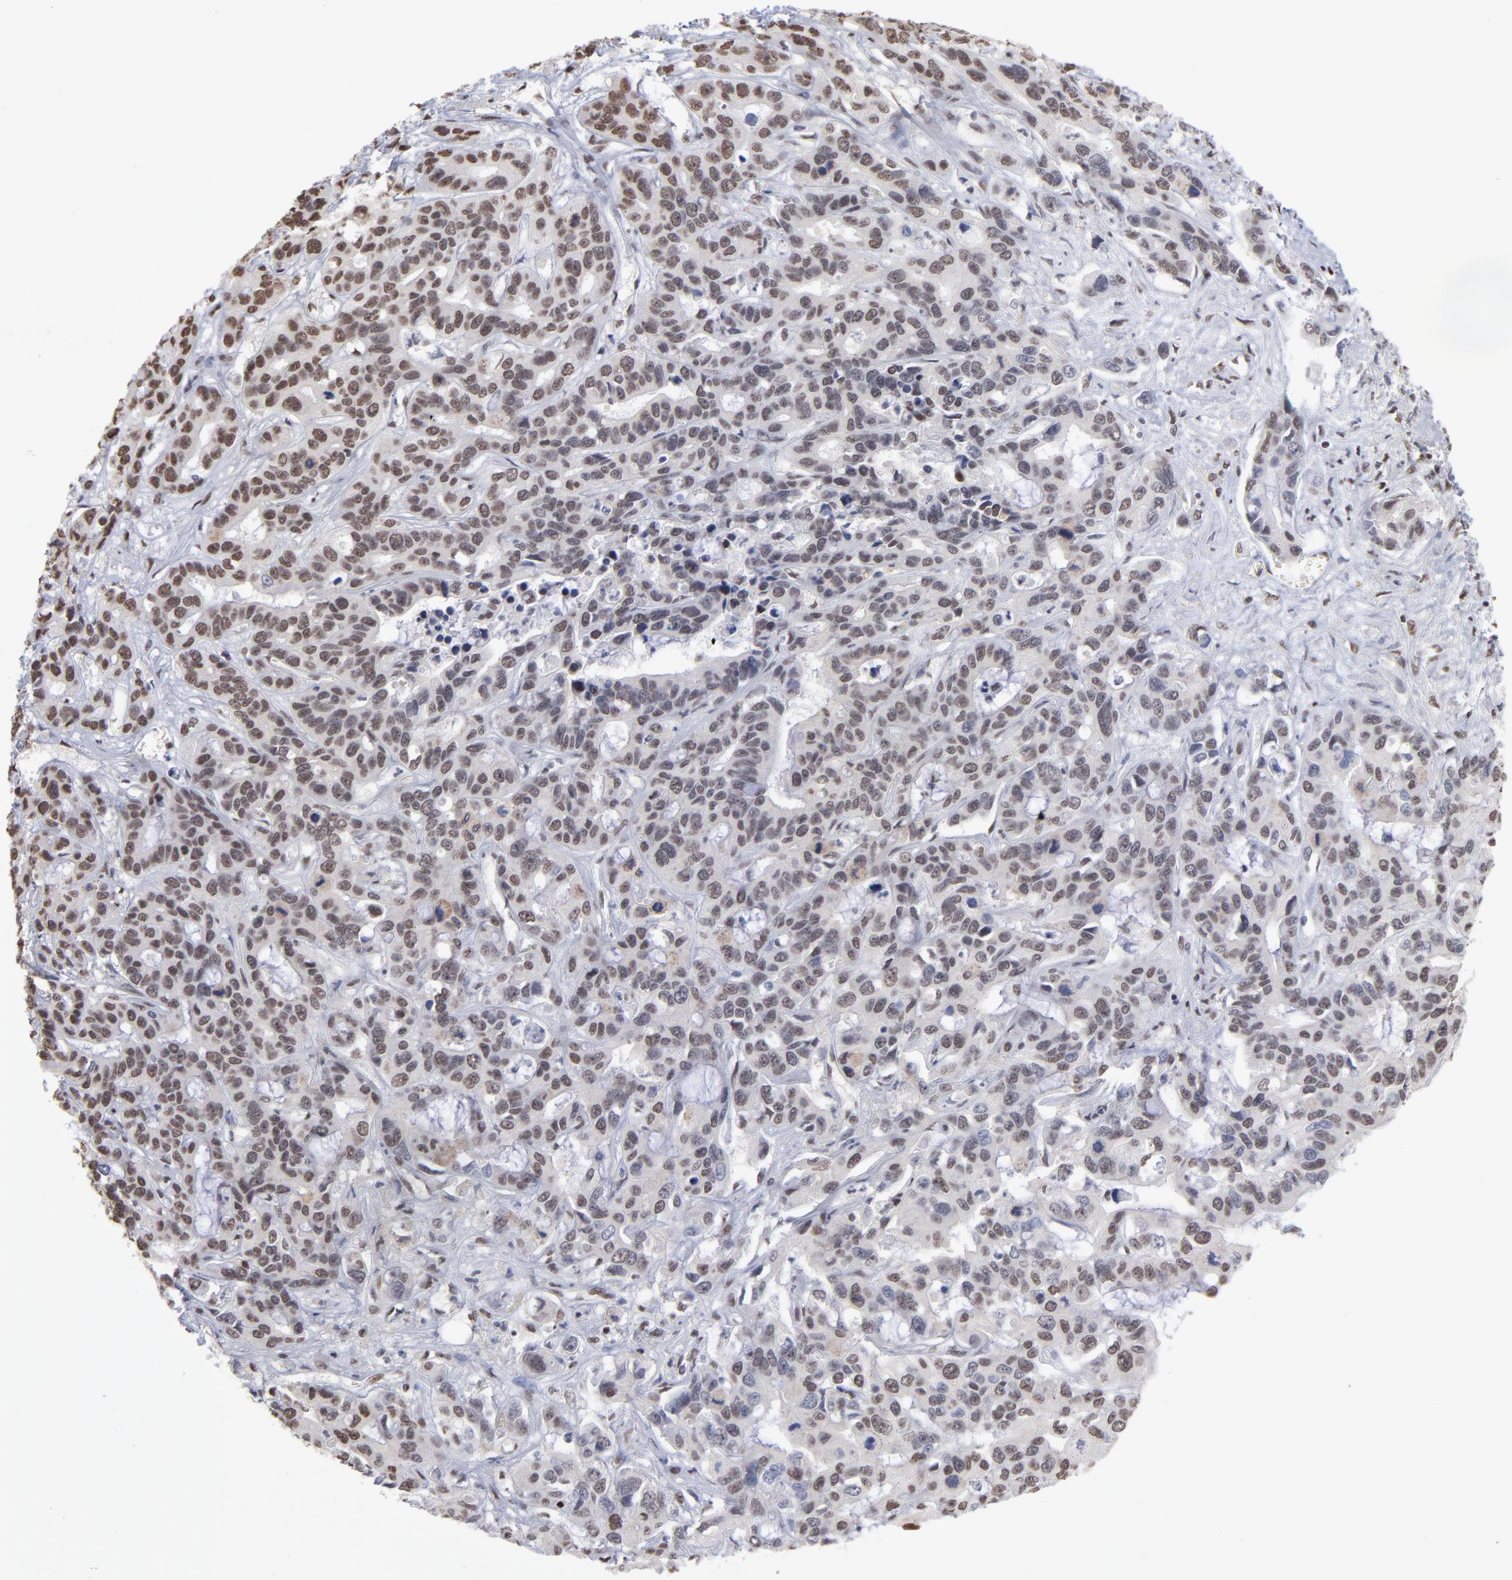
{"staining": {"intensity": "moderate", "quantity": ">75%", "location": "nuclear"}, "tissue": "liver cancer", "cell_type": "Tumor cells", "image_type": "cancer", "snomed": [{"axis": "morphology", "description": "Cholangiocarcinoma"}, {"axis": "topography", "description": "Liver"}], "caption": "An IHC histopathology image of neoplastic tissue is shown. Protein staining in brown shows moderate nuclear positivity in liver cancer (cholangiocarcinoma) within tumor cells.", "gene": "ZNF3", "patient": {"sex": "female", "age": 65}}